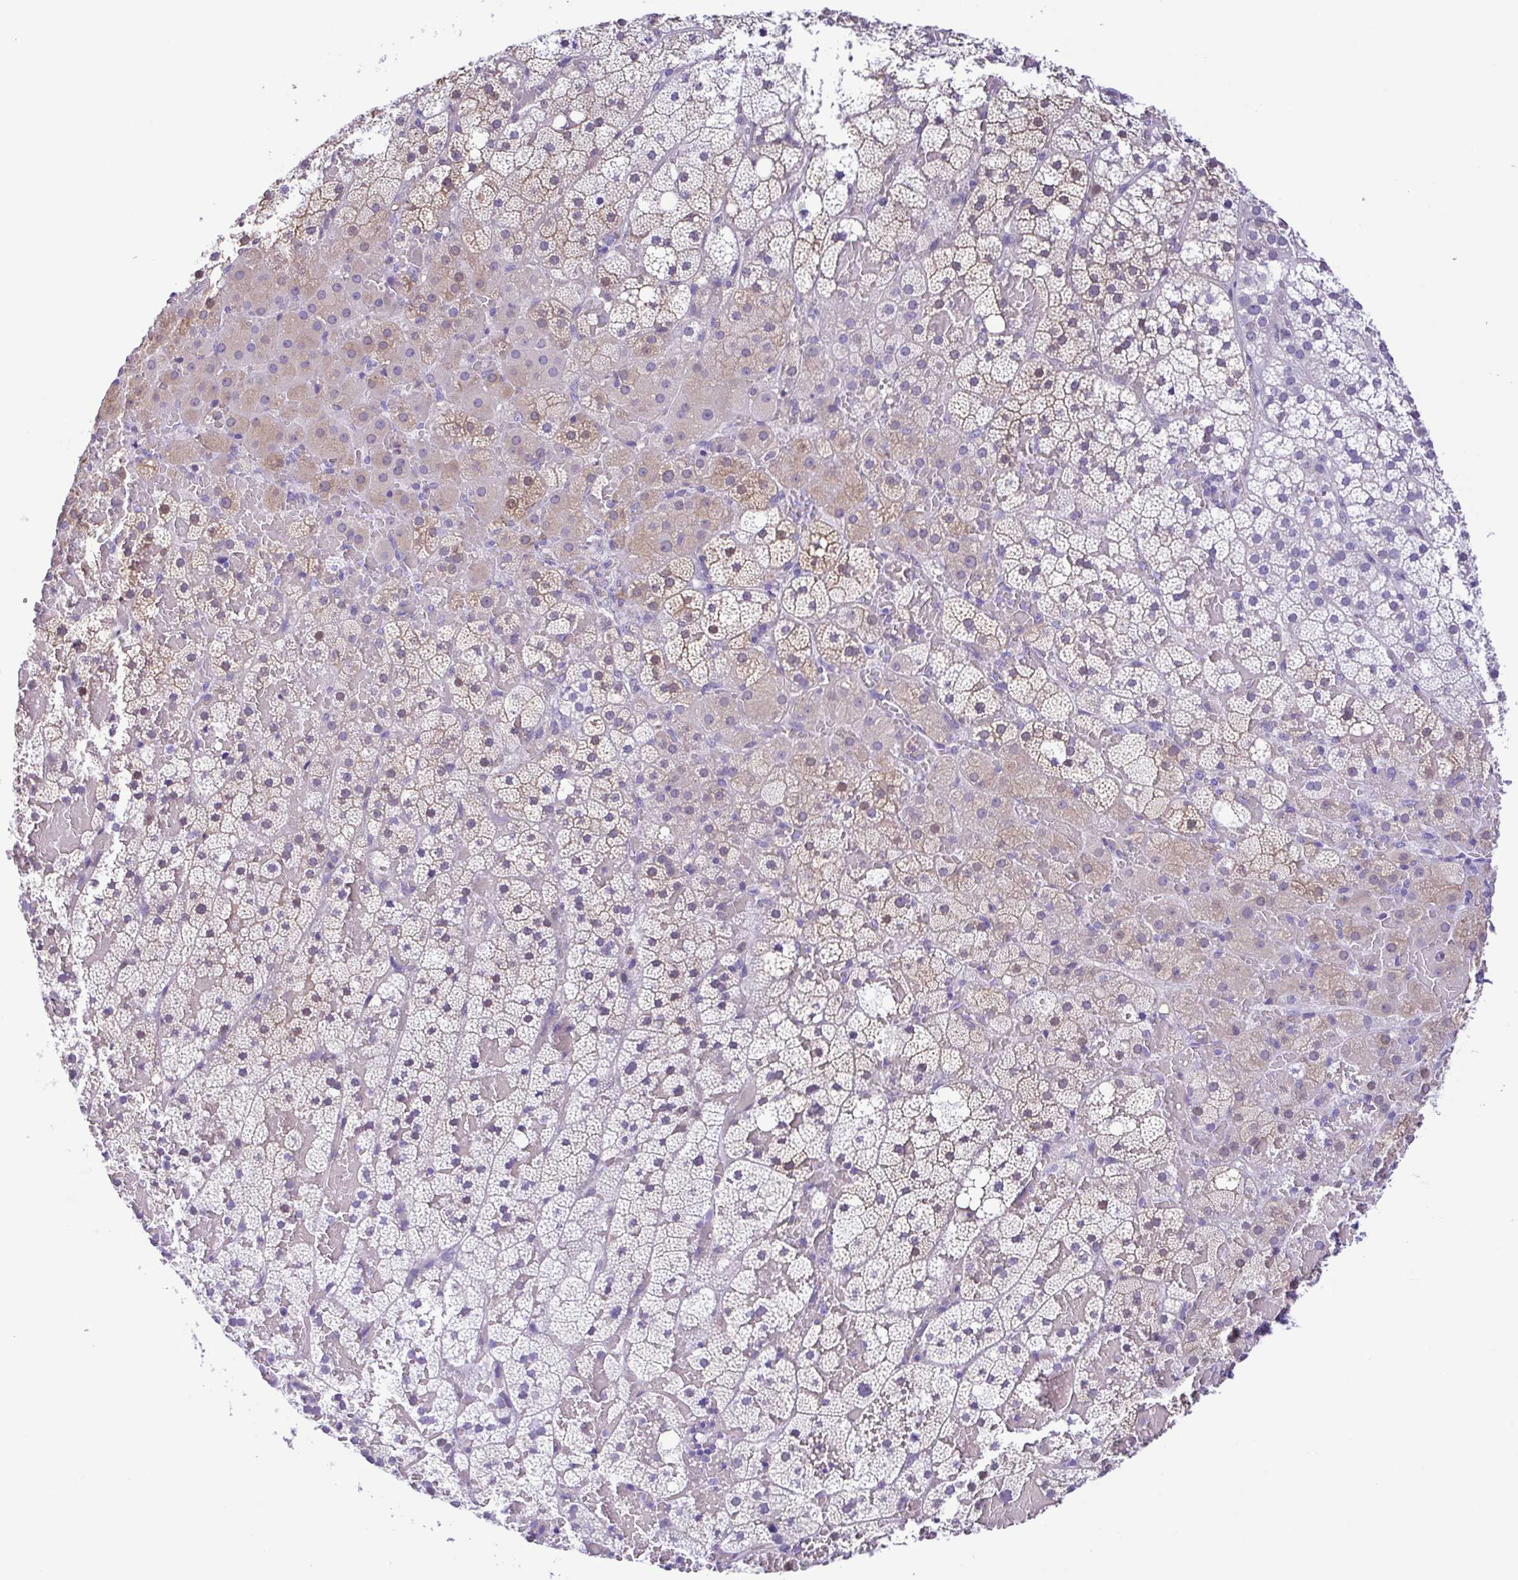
{"staining": {"intensity": "weak", "quantity": "<25%", "location": "cytoplasmic/membranous"}, "tissue": "adrenal gland", "cell_type": "Glandular cells", "image_type": "normal", "snomed": [{"axis": "morphology", "description": "Normal tissue, NOS"}, {"axis": "topography", "description": "Adrenal gland"}], "caption": "Human adrenal gland stained for a protein using IHC displays no positivity in glandular cells.", "gene": "GPR17", "patient": {"sex": "male", "age": 53}}